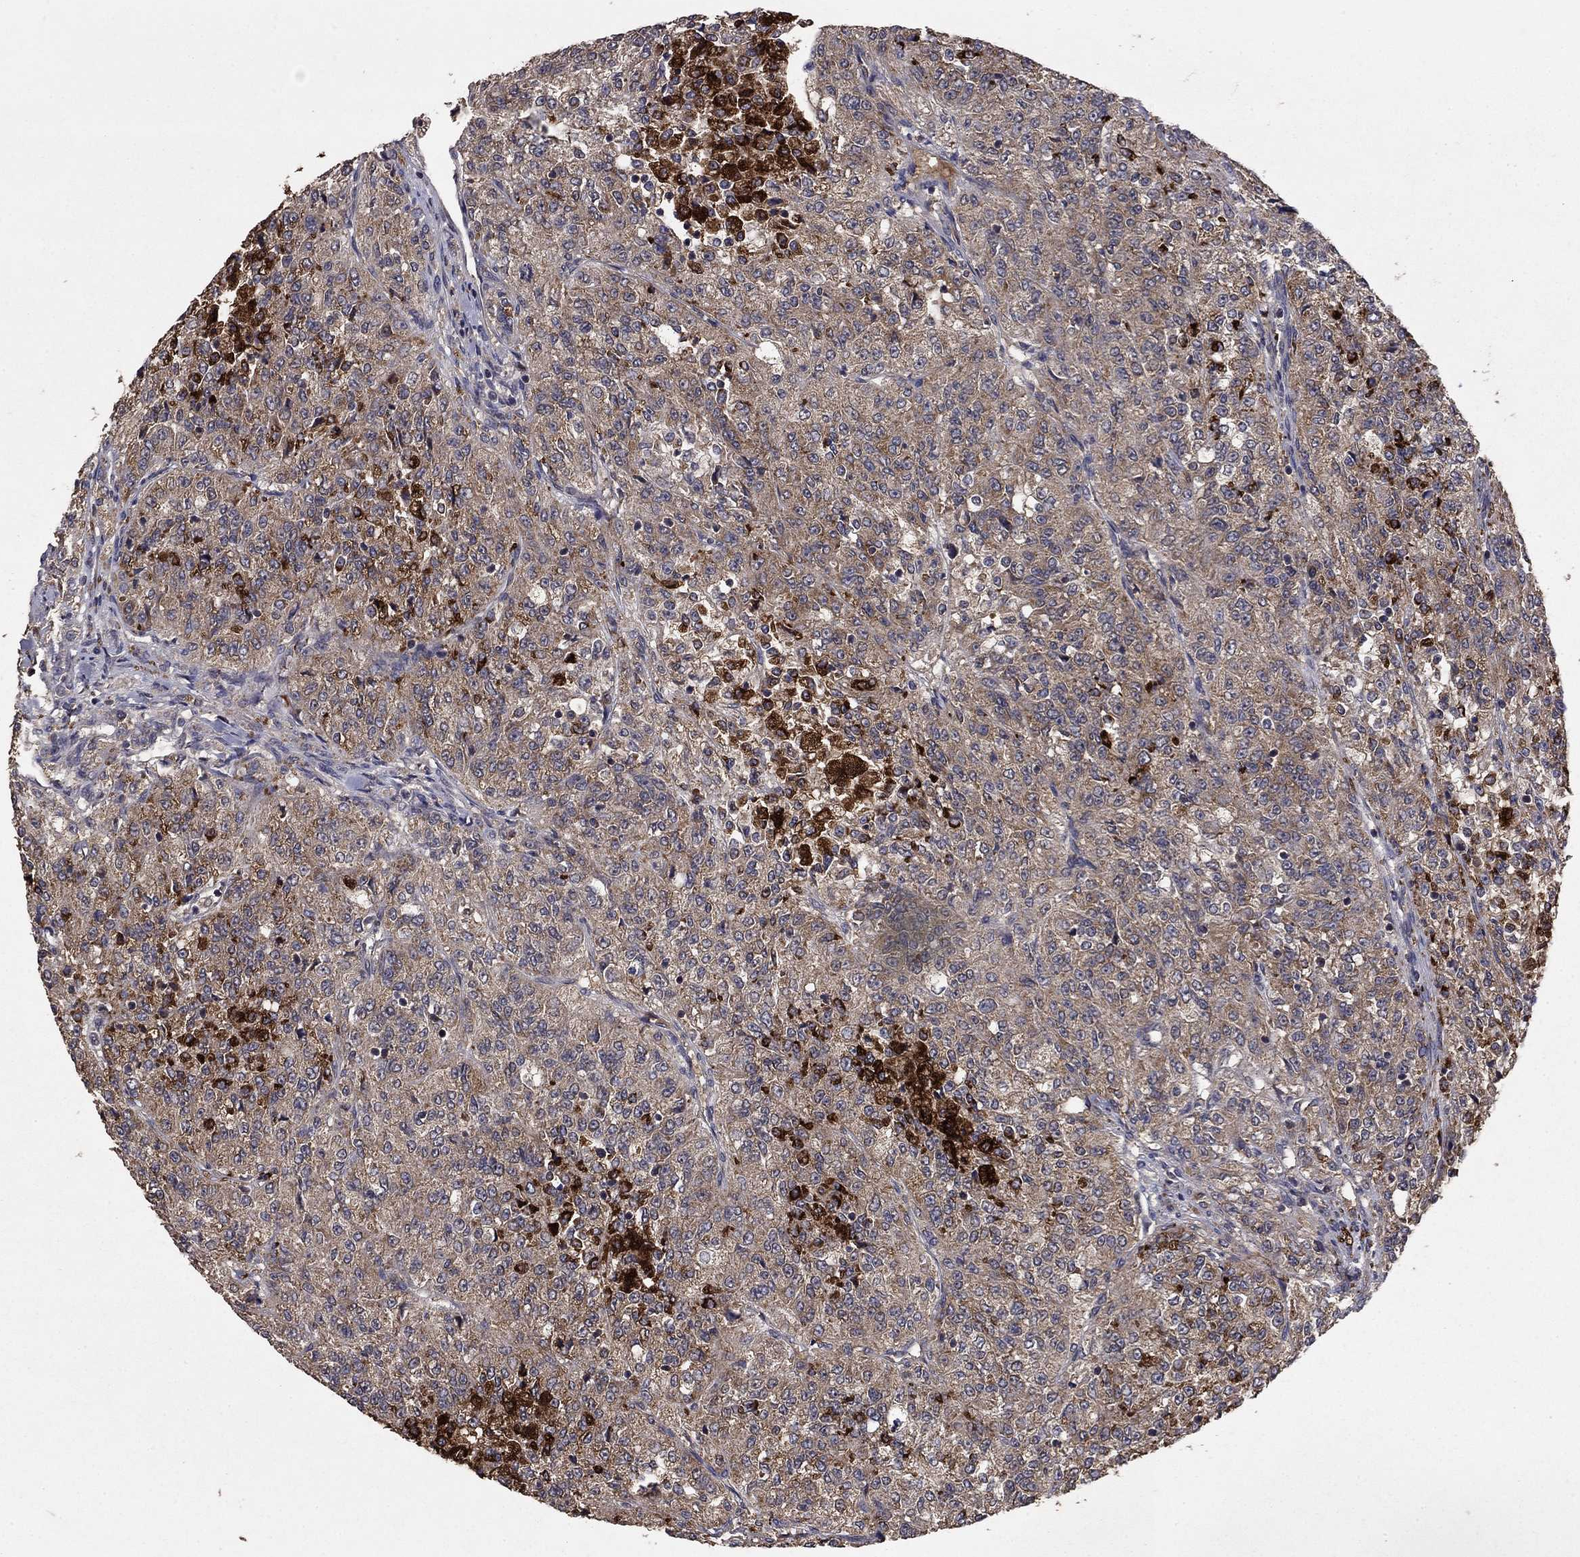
{"staining": {"intensity": "moderate", "quantity": ">75%", "location": "cytoplasmic/membranous"}, "tissue": "renal cancer", "cell_type": "Tumor cells", "image_type": "cancer", "snomed": [{"axis": "morphology", "description": "Adenocarcinoma, NOS"}, {"axis": "topography", "description": "Kidney"}], "caption": "Renal cancer stained with DAB (3,3'-diaminobenzidine) immunohistochemistry (IHC) demonstrates medium levels of moderate cytoplasmic/membranous positivity in approximately >75% of tumor cells.", "gene": "DHRS1", "patient": {"sex": "female", "age": 63}}